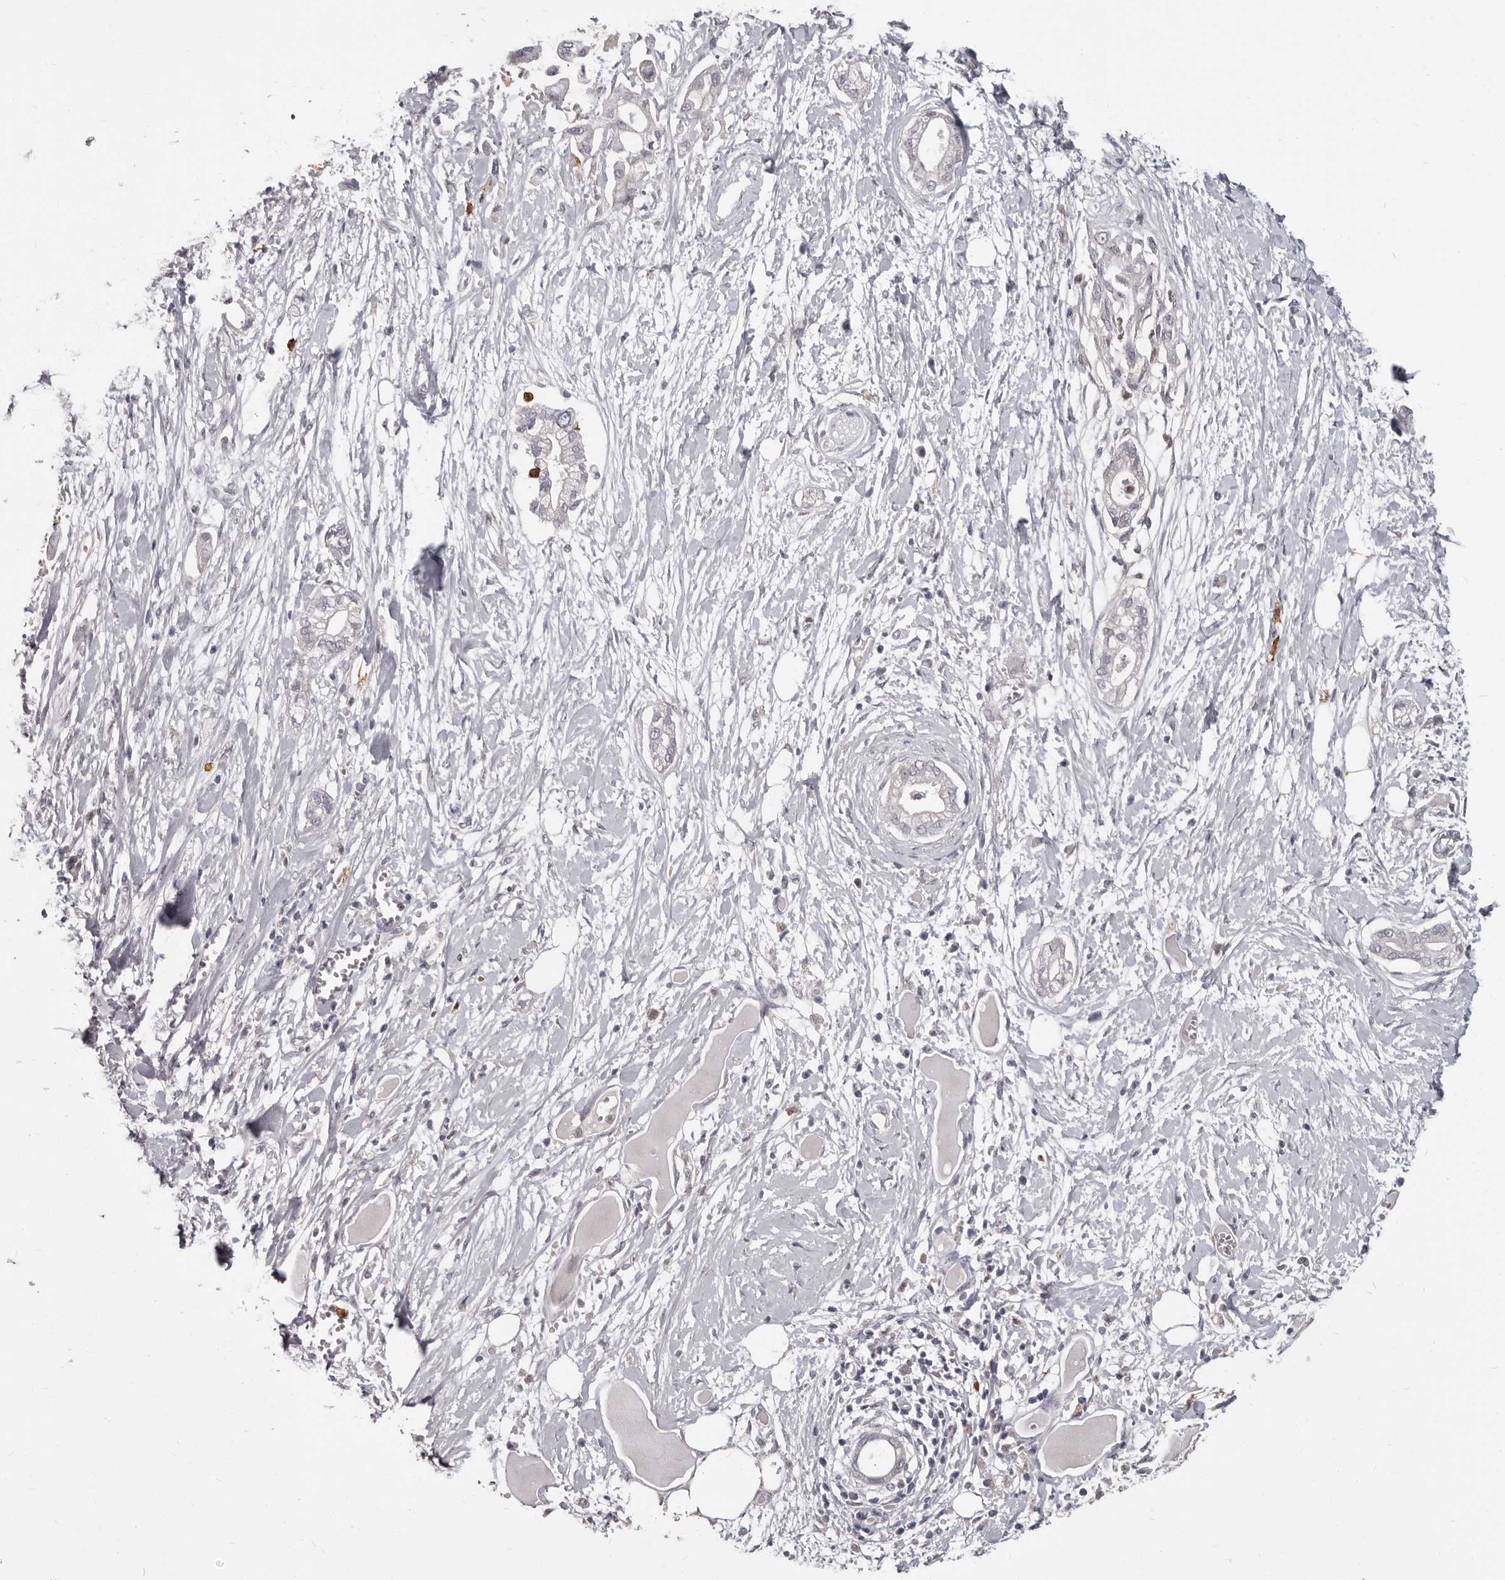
{"staining": {"intensity": "negative", "quantity": "none", "location": "none"}, "tissue": "pancreatic cancer", "cell_type": "Tumor cells", "image_type": "cancer", "snomed": [{"axis": "morphology", "description": "Adenocarcinoma, NOS"}, {"axis": "topography", "description": "Pancreas"}], "caption": "Tumor cells show no significant positivity in adenocarcinoma (pancreatic).", "gene": "GPR157", "patient": {"sex": "male", "age": 68}}